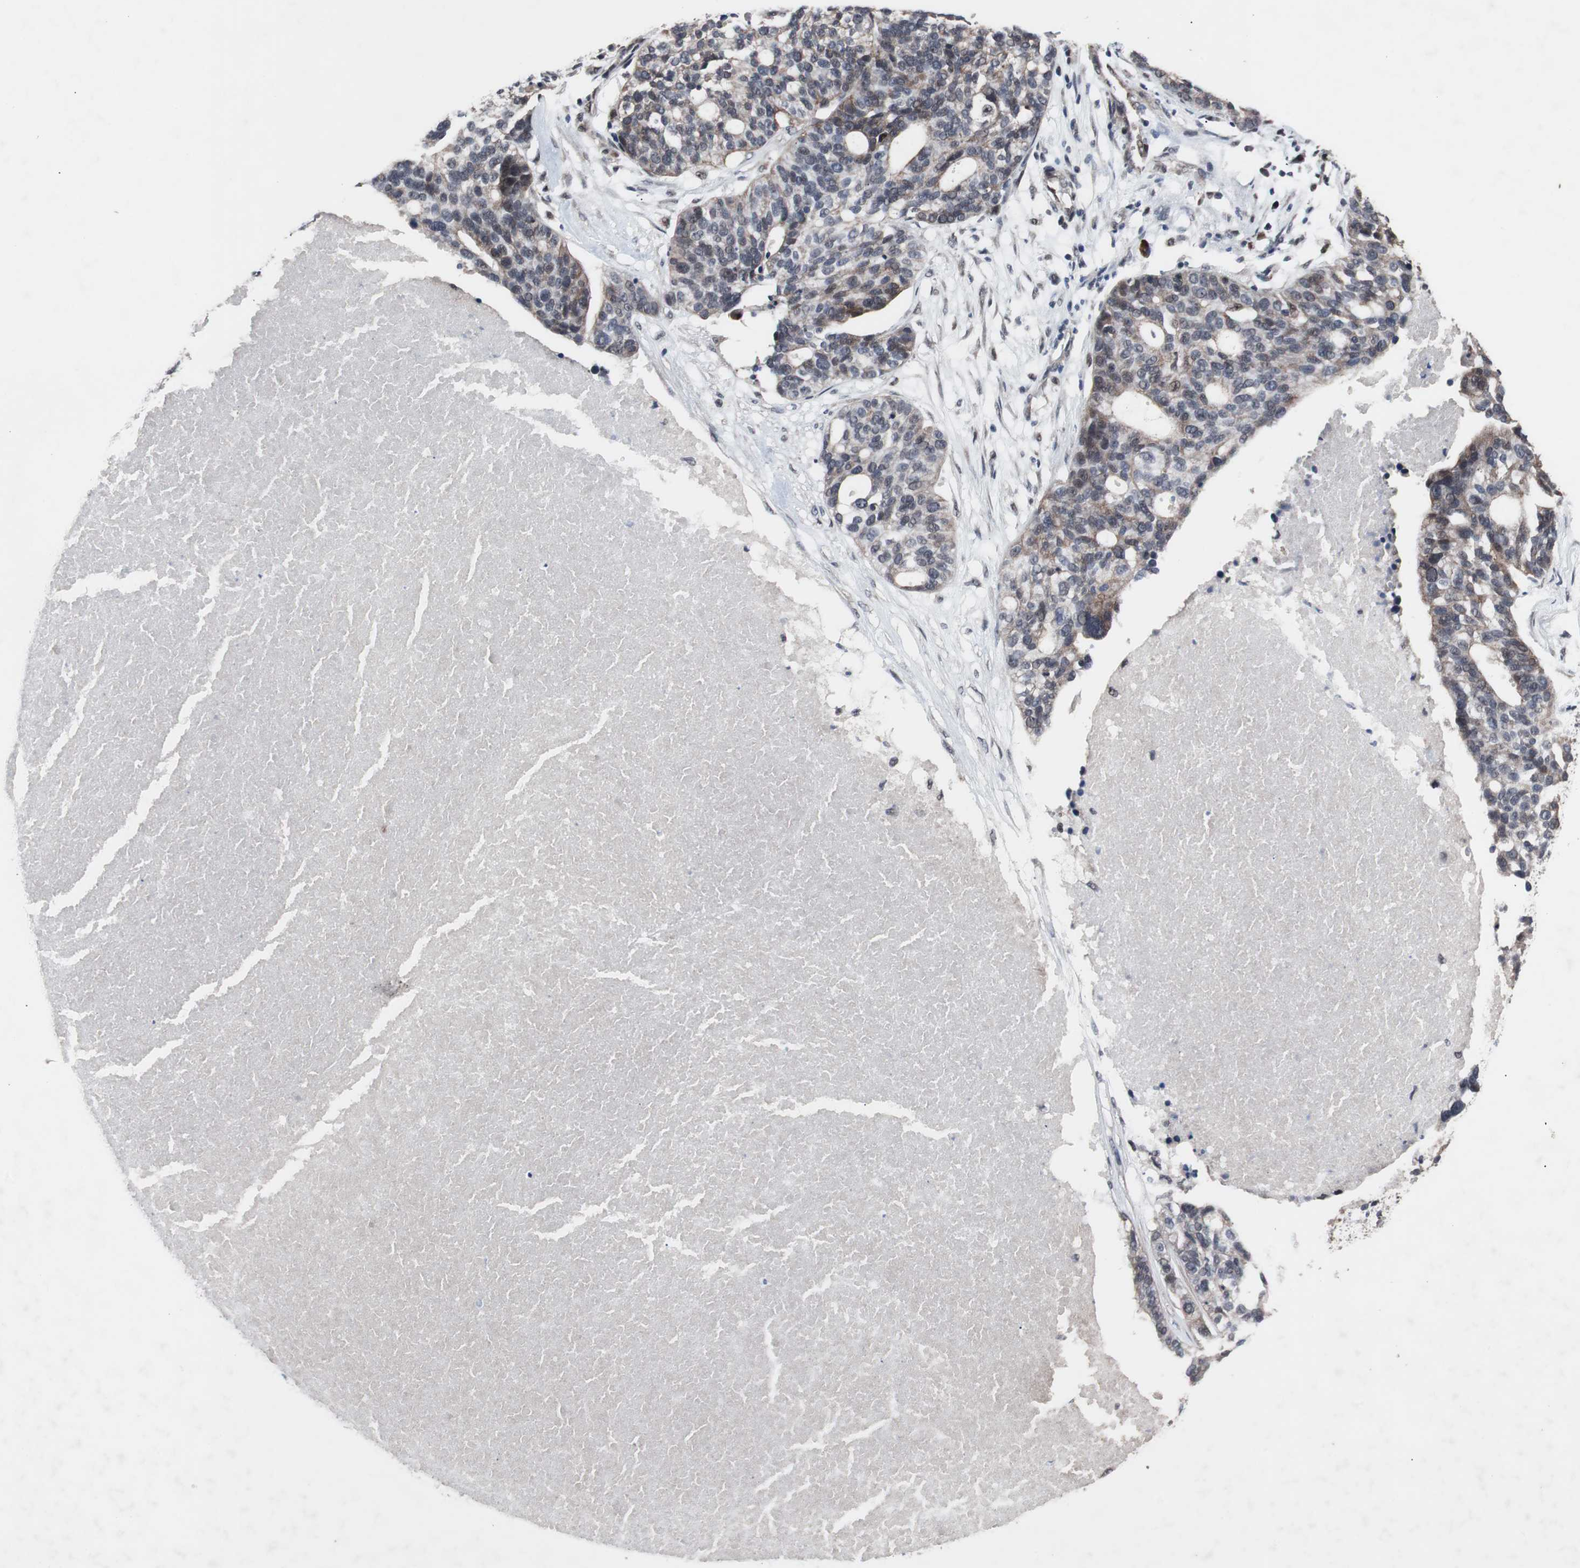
{"staining": {"intensity": "moderate", "quantity": "<25%", "location": "cytoplasmic/membranous"}, "tissue": "ovarian cancer", "cell_type": "Tumor cells", "image_type": "cancer", "snomed": [{"axis": "morphology", "description": "Cystadenocarcinoma, serous, NOS"}, {"axis": "topography", "description": "Ovary"}], "caption": "Ovarian serous cystadenocarcinoma stained with a protein marker exhibits moderate staining in tumor cells.", "gene": "GTF2F2", "patient": {"sex": "female", "age": 59}}